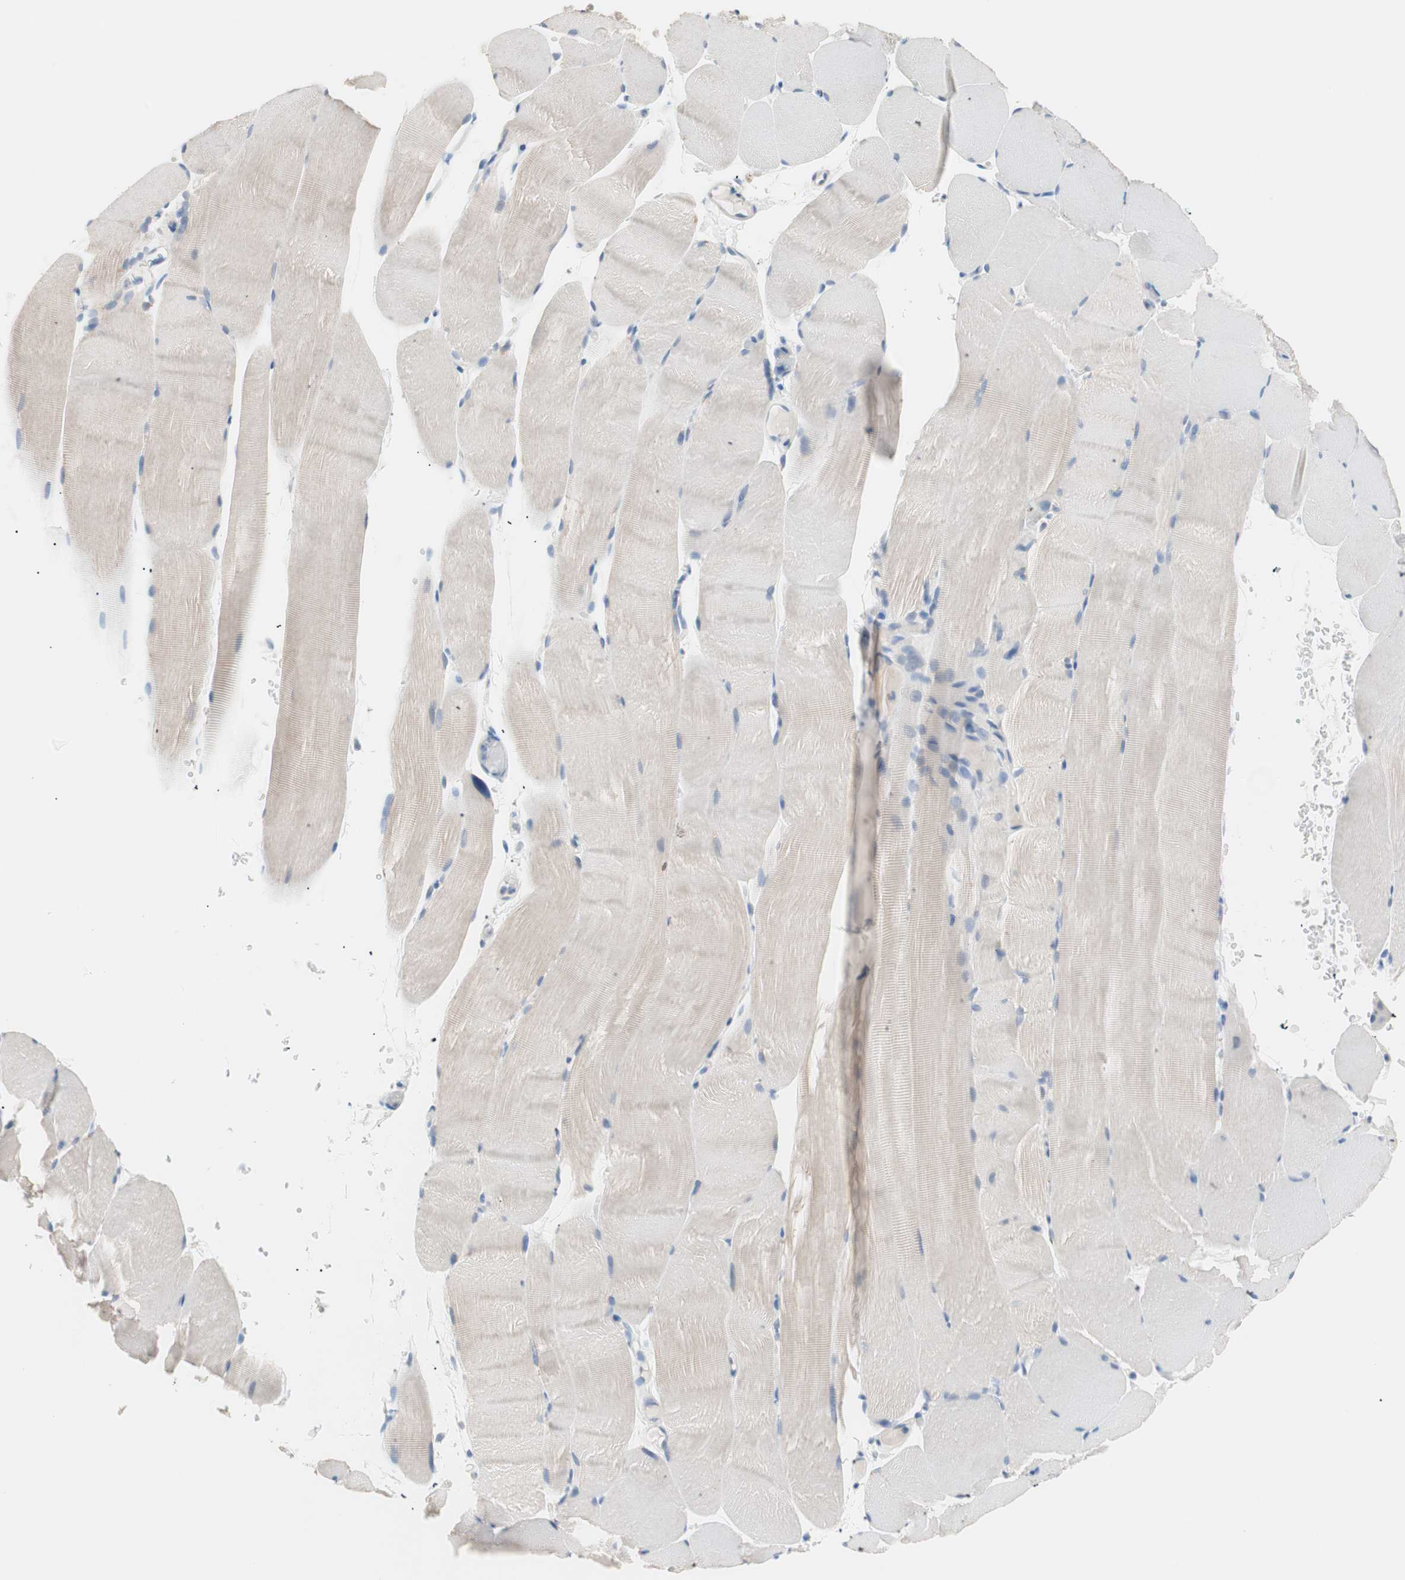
{"staining": {"intensity": "negative", "quantity": "none", "location": "none"}, "tissue": "skeletal muscle", "cell_type": "Myocytes", "image_type": "normal", "snomed": [{"axis": "morphology", "description": "Normal tissue, NOS"}, {"axis": "topography", "description": "Skeletal muscle"}, {"axis": "topography", "description": "Parathyroid gland"}], "caption": "Immunohistochemistry histopathology image of benign skeletal muscle: skeletal muscle stained with DAB (3,3'-diaminobenzidine) displays no significant protein expression in myocytes.", "gene": "VIL1", "patient": {"sex": "female", "age": 37}}